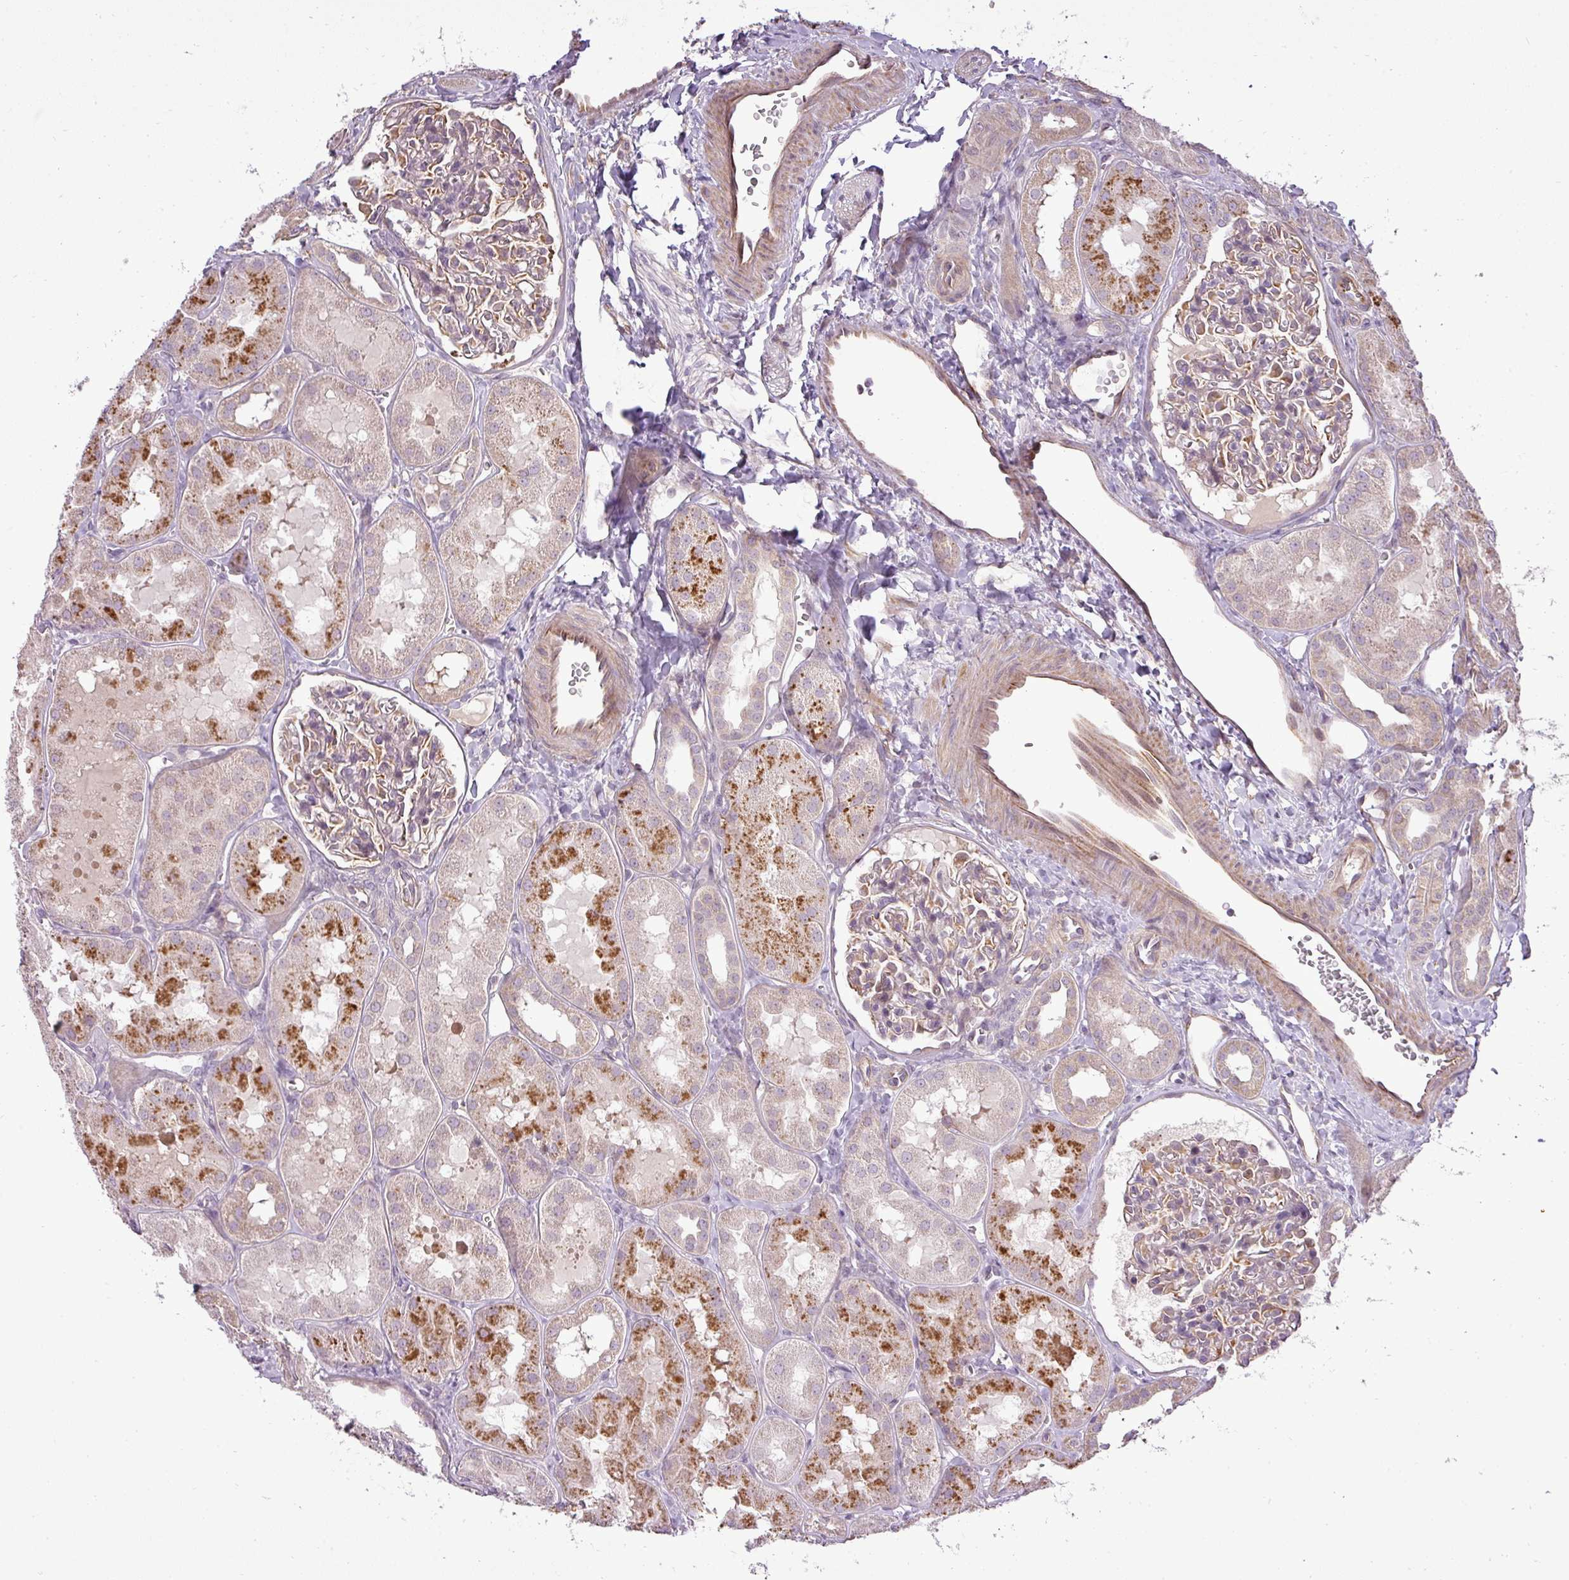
{"staining": {"intensity": "moderate", "quantity": "25%-75%", "location": "cytoplasmic/membranous"}, "tissue": "kidney", "cell_type": "Cells in glomeruli", "image_type": "normal", "snomed": [{"axis": "morphology", "description": "Normal tissue, NOS"}, {"axis": "topography", "description": "Kidney"}, {"axis": "topography", "description": "Urinary bladder"}], "caption": "Immunohistochemistry (DAB (3,3'-diaminobenzidine)) staining of benign kidney reveals moderate cytoplasmic/membranous protein expression in approximately 25%-75% of cells in glomeruli. The protein is shown in brown color, while the nuclei are stained blue.", "gene": "PDRG1", "patient": {"sex": "male", "age": 16}}